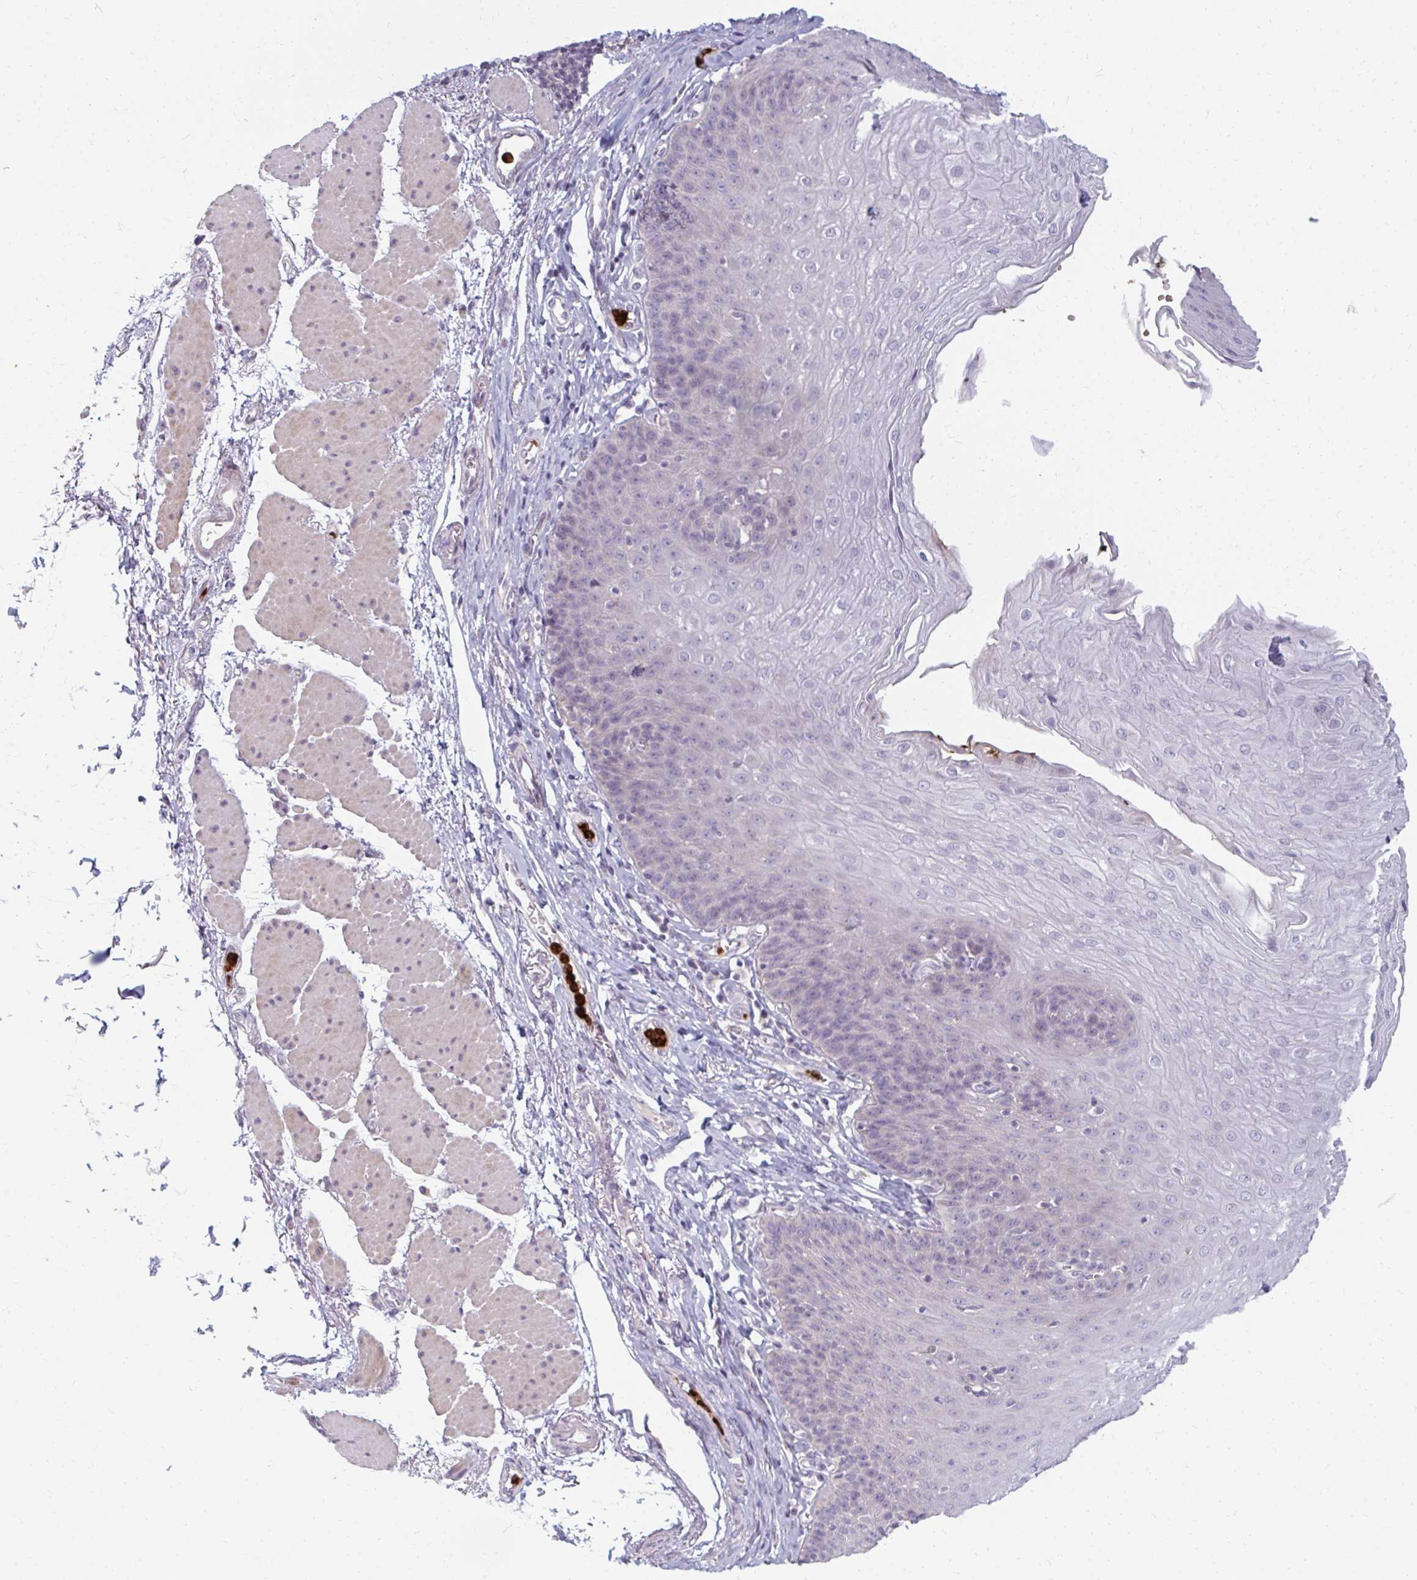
{"staining": {"intensity": "negative", "quantity": "none", "location": "none"}, "tissue": "esophagus", "cell_type": "Squamous epithelial cells", "image_type": "normal", "snomed": [{"axis": "morphology", "description": "Normal tissue, NOS"}, {"axis": "topography", "description": "Esophagus"}], "caption": "This is an immunohistochemistry photomicrograph of normal esophagus. There is no expression in squamous epithelial cells.", "gene": "RAB33A", "patient": {"sex": "female", "age": 81}}